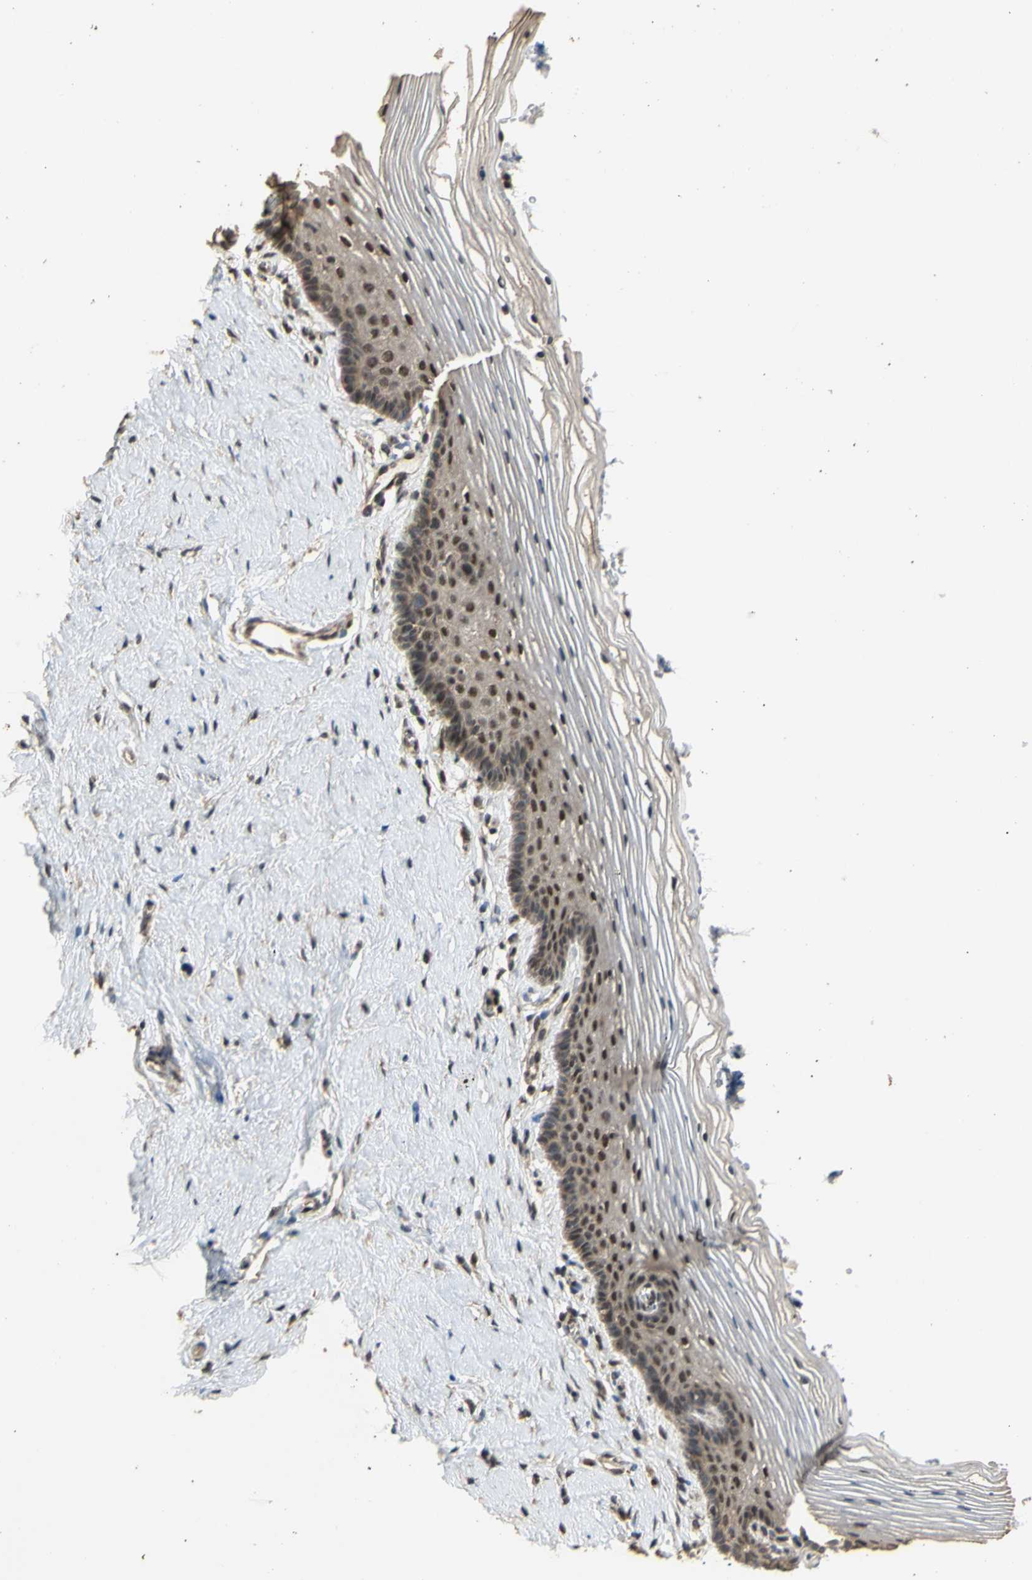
{"staining": {"intensity": "moderate", "quantity": ">75%", "location": "cytoplasmic/membranous,nuclear"}, "tissue": "vagina", "cell_type": "Squamous epithelial cells", "image_type": "normal", "snomed": [{"axis": "morphology", "description": "Normal tissue, NOS"}, {"axis": "topography", "description": "Vagina"}], "caption": "Squamous epithelial cells demonstrate moderate cytoplasmic/membranous,nuclear staining in about >75% of cells in normal vagina.", "gene": "GTF2E2", "patient": {"sex": "female", "age": 32}}